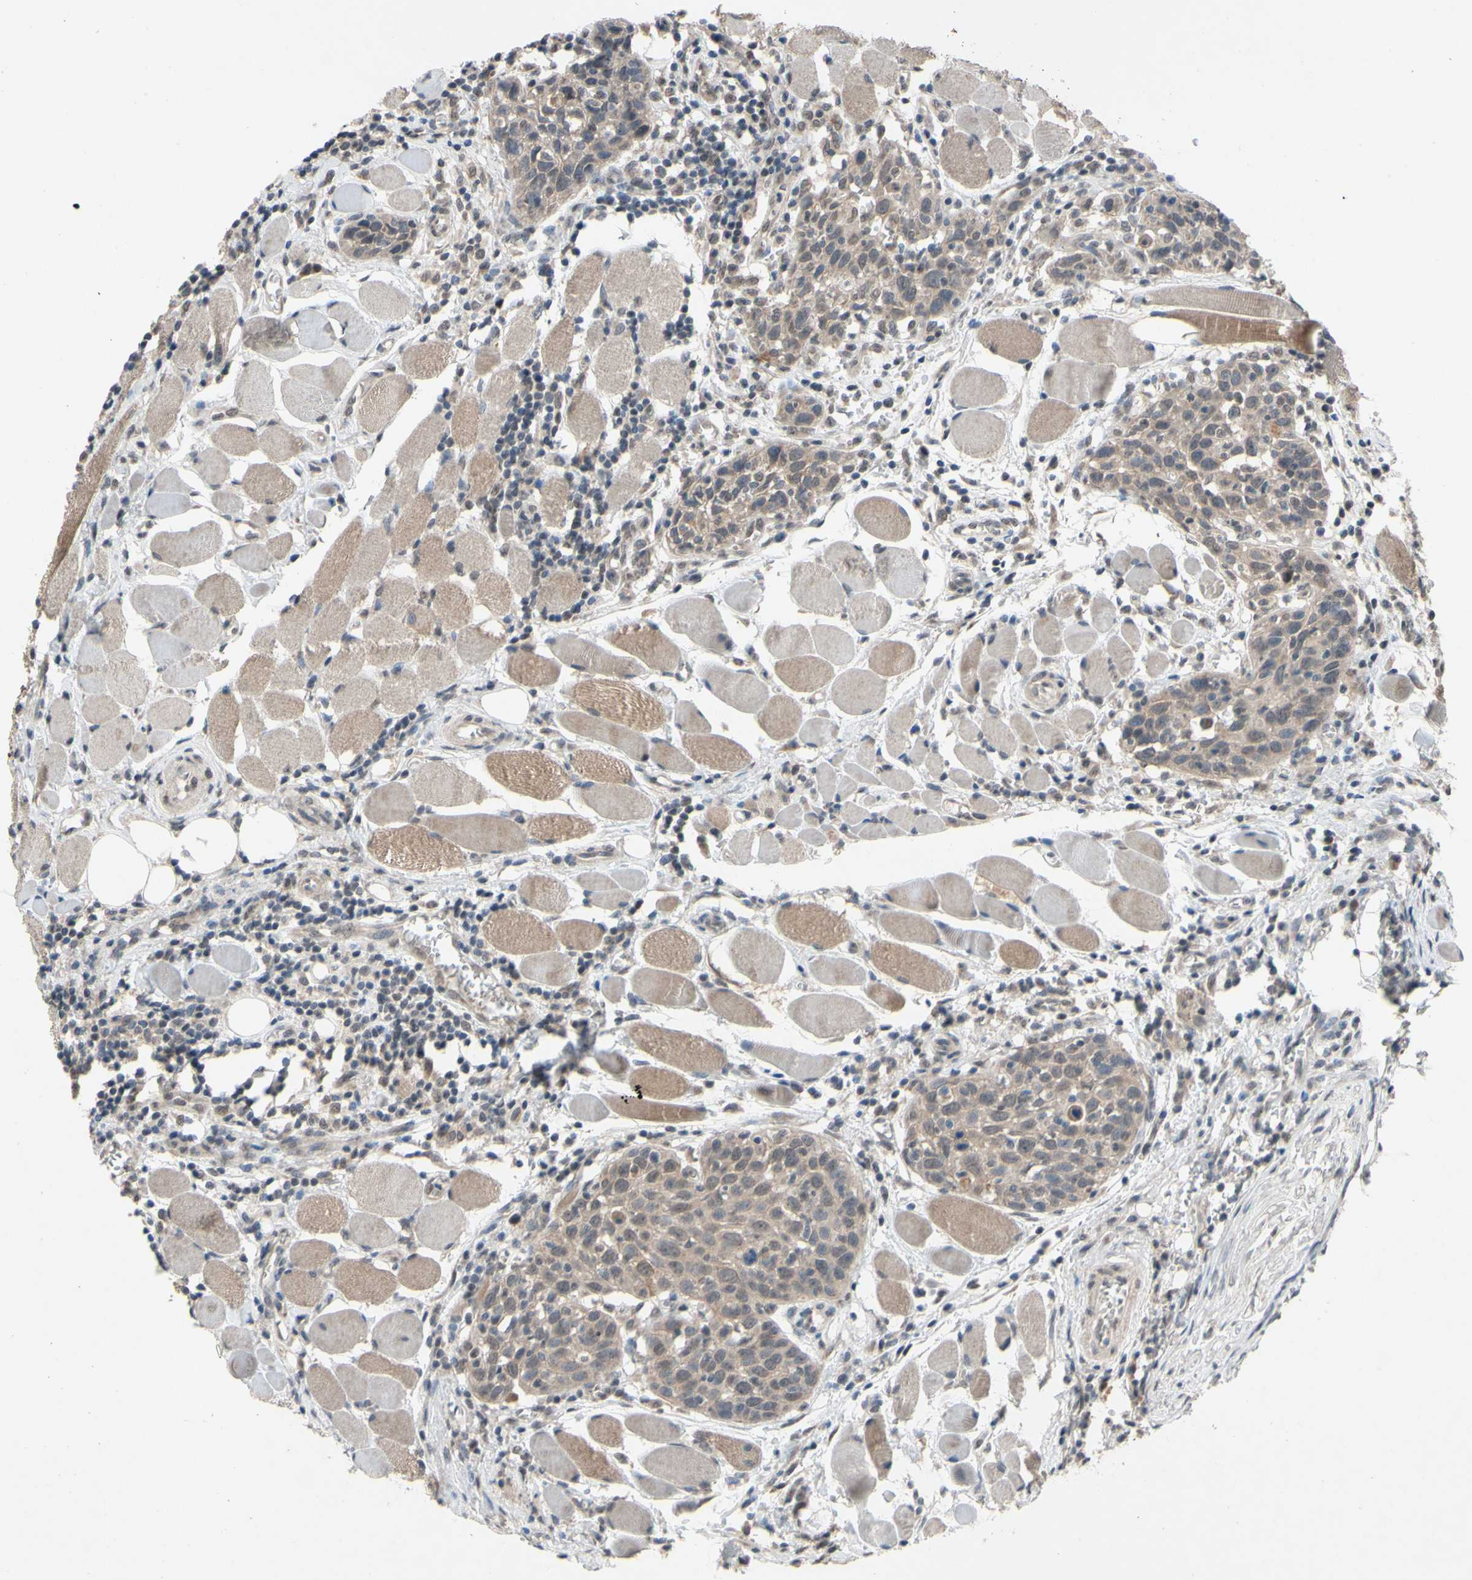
{"staining": {"intensity": "weak", "quantity": ">75%", "location": "cytoplasmic/membranous"}, "tissue": "head and neck cancer", "cell_type": "Tumor cells", "image_type": "cancer", "snomed": [{"axis": "morphology", "description": "Squamous cell carcinoma, NOS"}, {"axis": "topography", "description": "Oral tissue"}, {"axis": "topography", "description": "Head-Neck"}], "caption": "Protein staining shows weak cytoplasmic/membranous positivity in about >75% of tumor cells in squamous cell carcinoma (head and neck). (DAB IHC, brown staining for protein, blue staining for nuclei).", "gene": "CDCP1", "patient": {"sex": "female", "age": 50}}